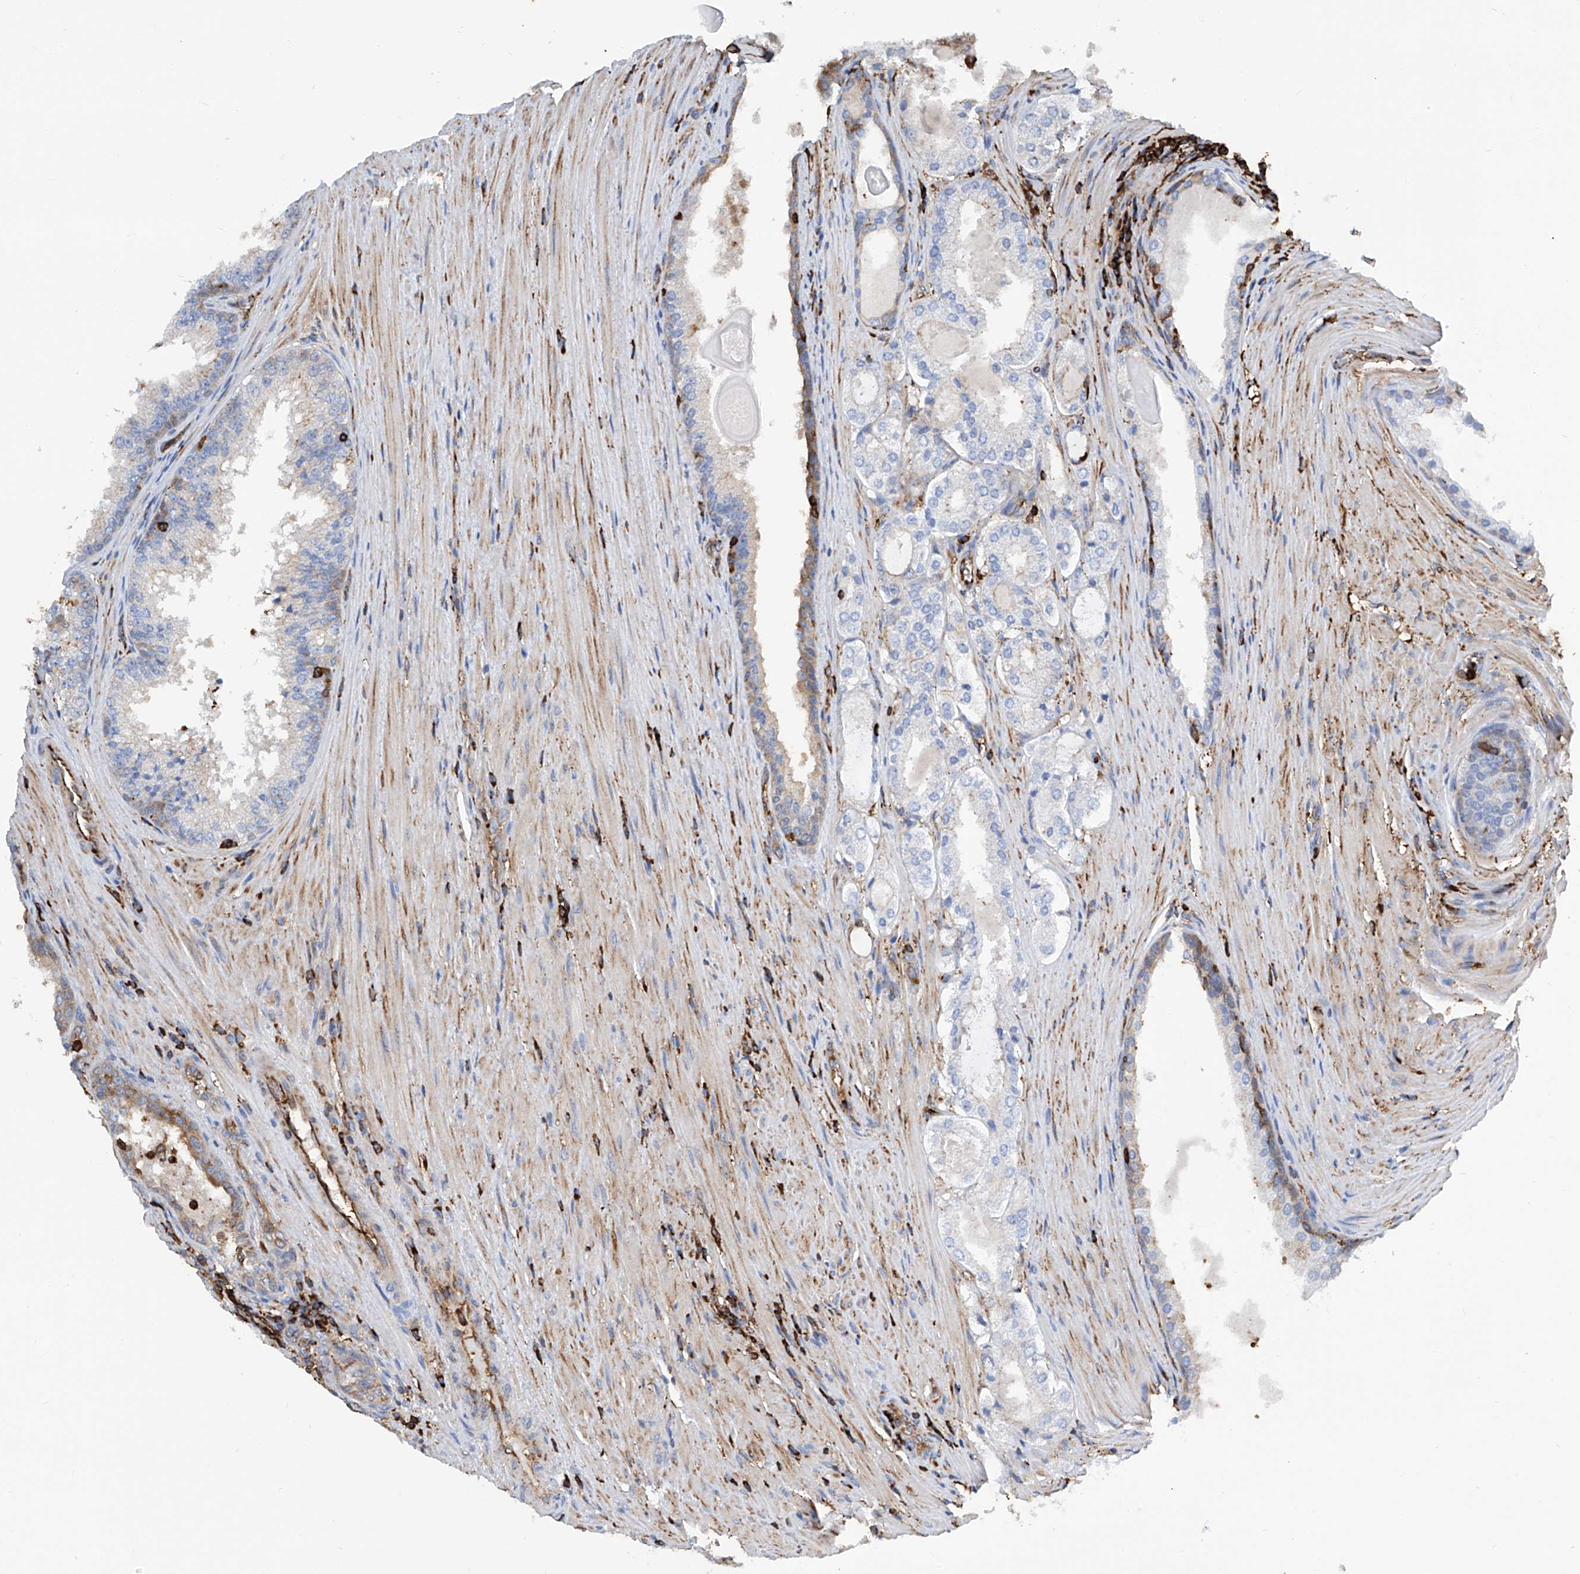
{"staining": {"intensity": "negative", "quantity": "none", "location": "none"}, "tissue": "prostate cancer", "cell_type": "Tumor cells", "image_type": "cancer", "snomed": [{"axis": "morphology", "description": "Adenocarcinoma, High grade"}, {"axis": "topography", "description": "Prostate"}], "caption": "Immunohistochemistry of prostate high-grade adenocarcinoma shows no positivity in tumor cells. (DAB (3,3'-diaminobenzidine) immunohistochemistry with hematoxylin counter stain).", "gene": "ZNF484", "patient": {"sex": "male", "age": 60}}